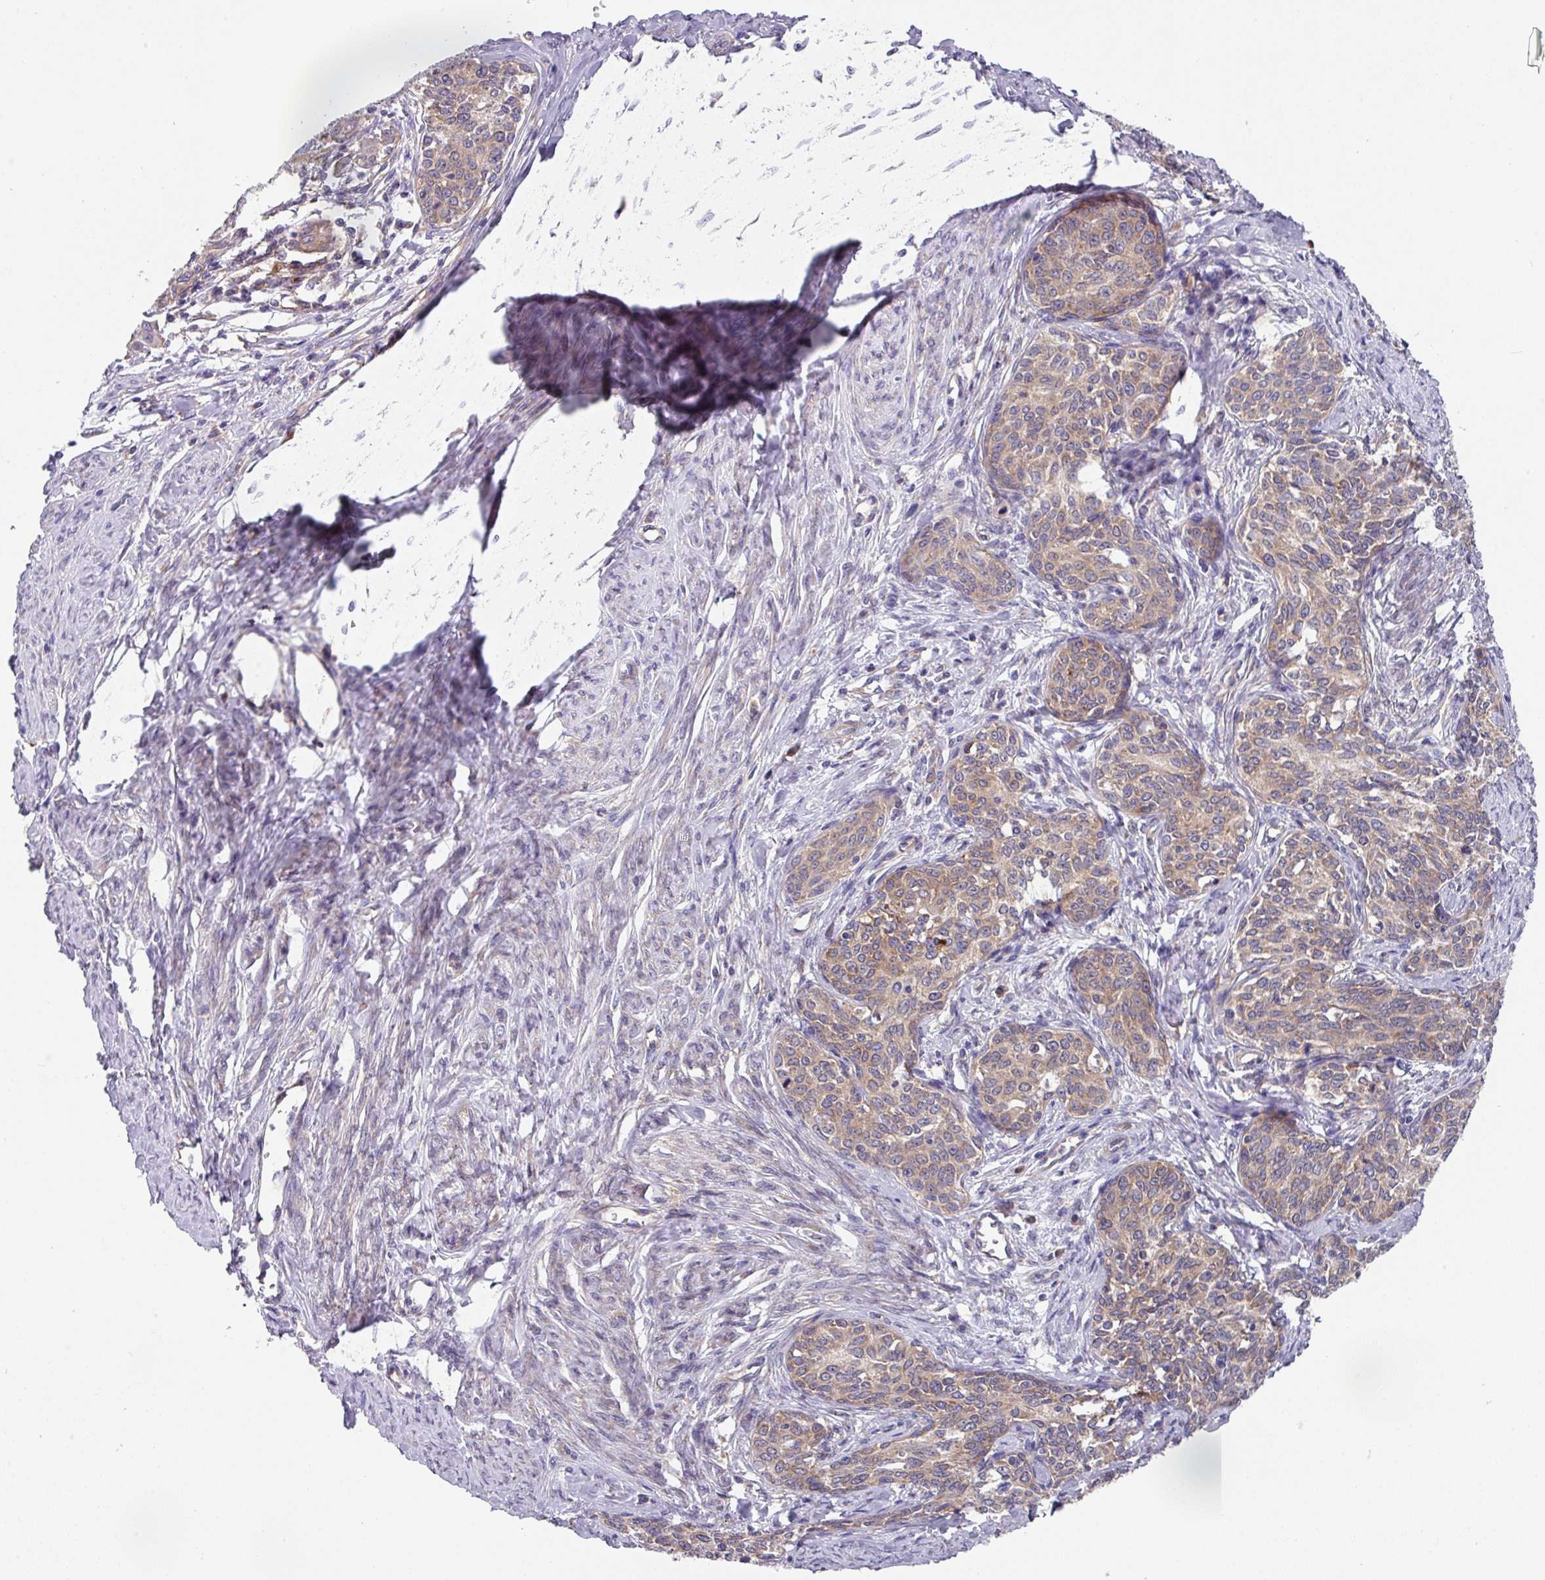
{"staining": {"intensity": "moderate", "quantity": "<25%", "location": "cytoplasmic/membranous"}, "tissue": "cervical cancer", "cell_type": "Tumor cells", "image_type": "cancer", "snomed": [{"axis": "morphology", "description": "Squamous cell carcinoma, NOS"}, {"axis": "morphology", "description": "Adenocarcinoma, NOS"}, {"axis": "topography", "description": "Cervix"}], "caption": "Immunohistochemical staining of human adenocarcinoma (cervical) demonstrates moderate cytoplasmic/membranous protein expression in approximately <25% of tumor cells.", "gene": "EIF4B", "patient": {"sex": "female", "age": 52}}